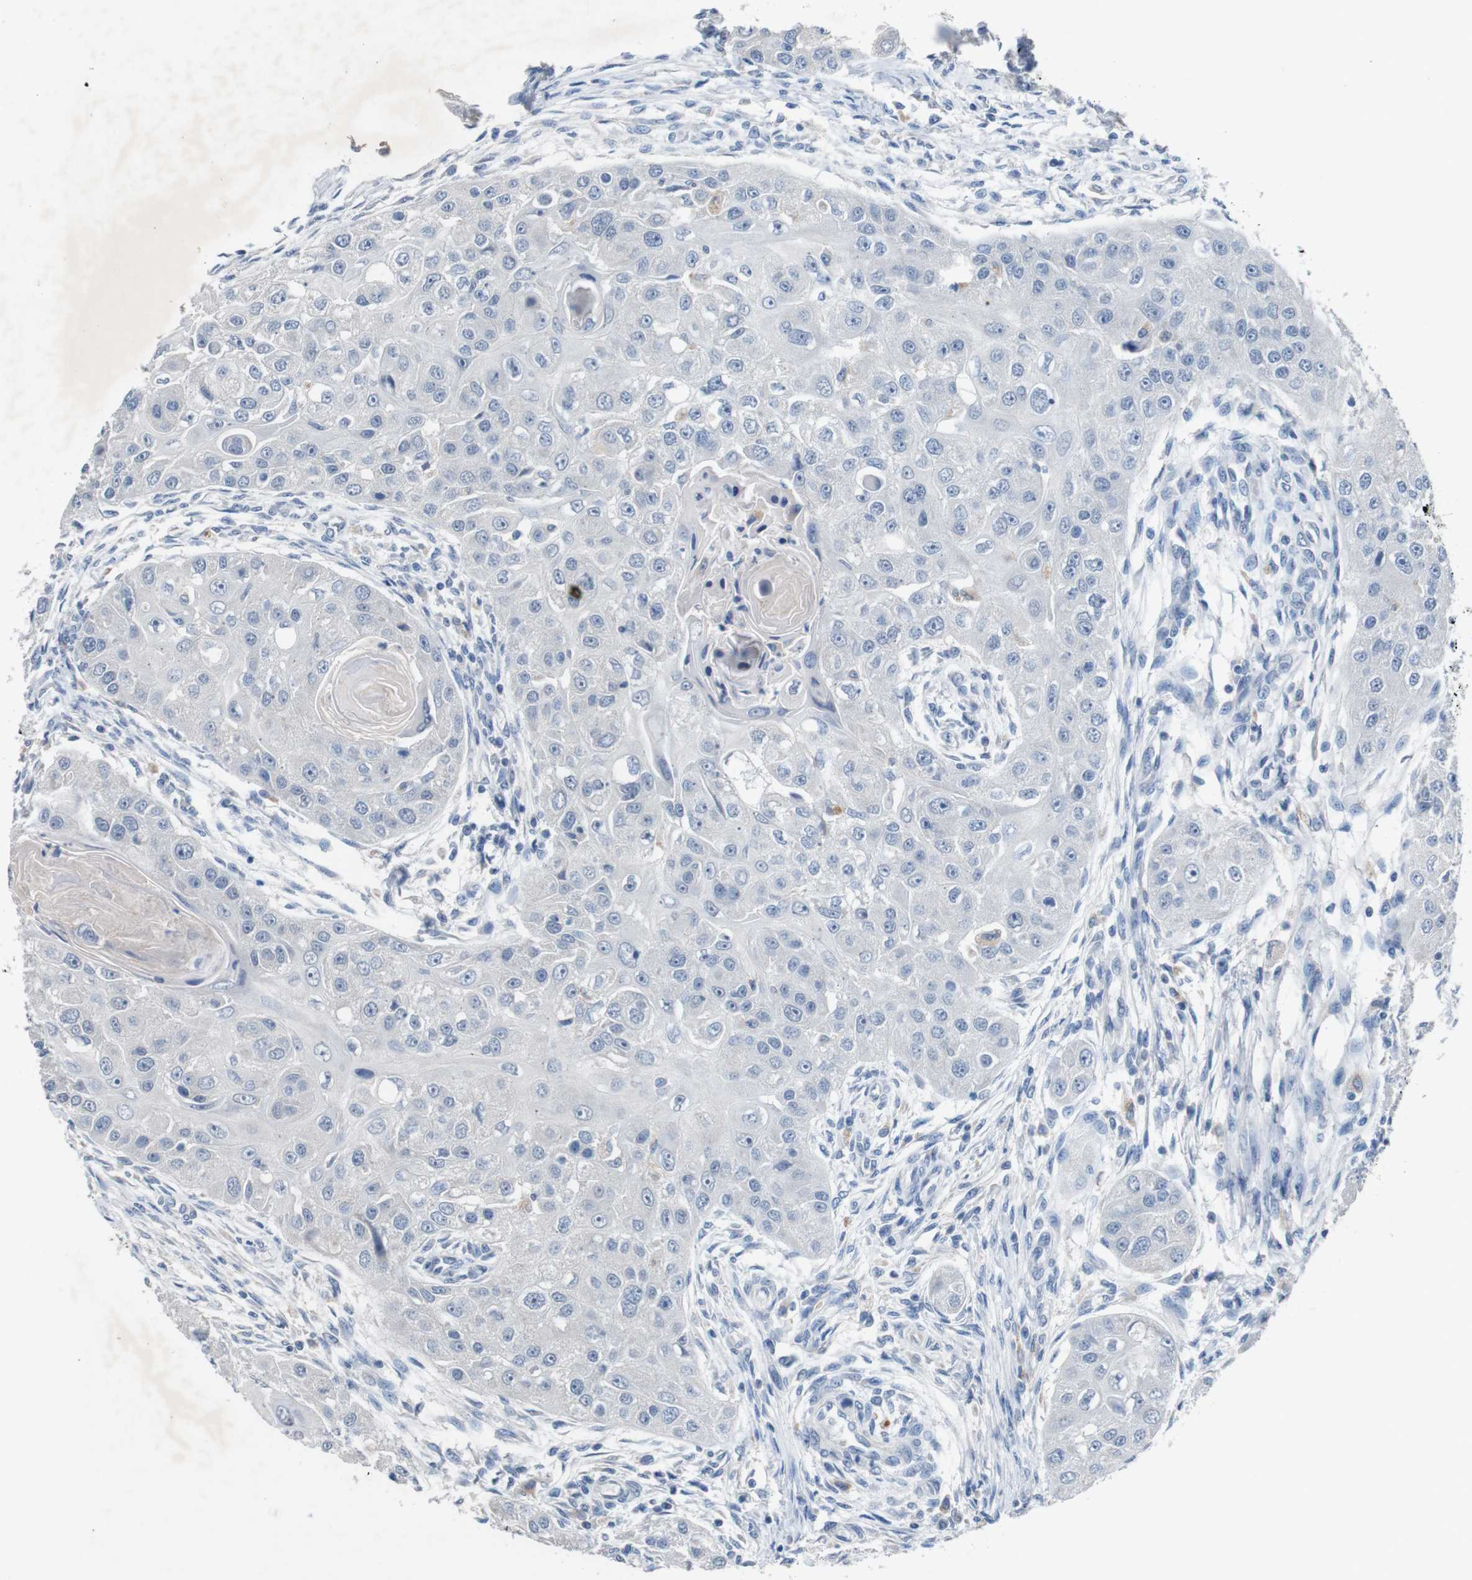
{"staining": {"intensity": "negative", "quantity": "none", "location": "none"}, "tissue": "head and neck cancer", "cell_type": "Tumor cells", "image_type": "cancer", "snomed": [{"axis": "morphology", "description": "Normal tissue, NOS"}, {"axis": "morphology", "description": "Squamous cell carcinoma, NOS"}, {"axis": "topography", "description": "Skeletal muscle"}, {"axis": "topography", "description": "Head-Neck"}], "caption": "IHC of squamous cell carcinoma (head and neck) reveals no staining in tumor cells.", "gene": "SLC2A8", "patient": {"sex": "male", "age": 51}}